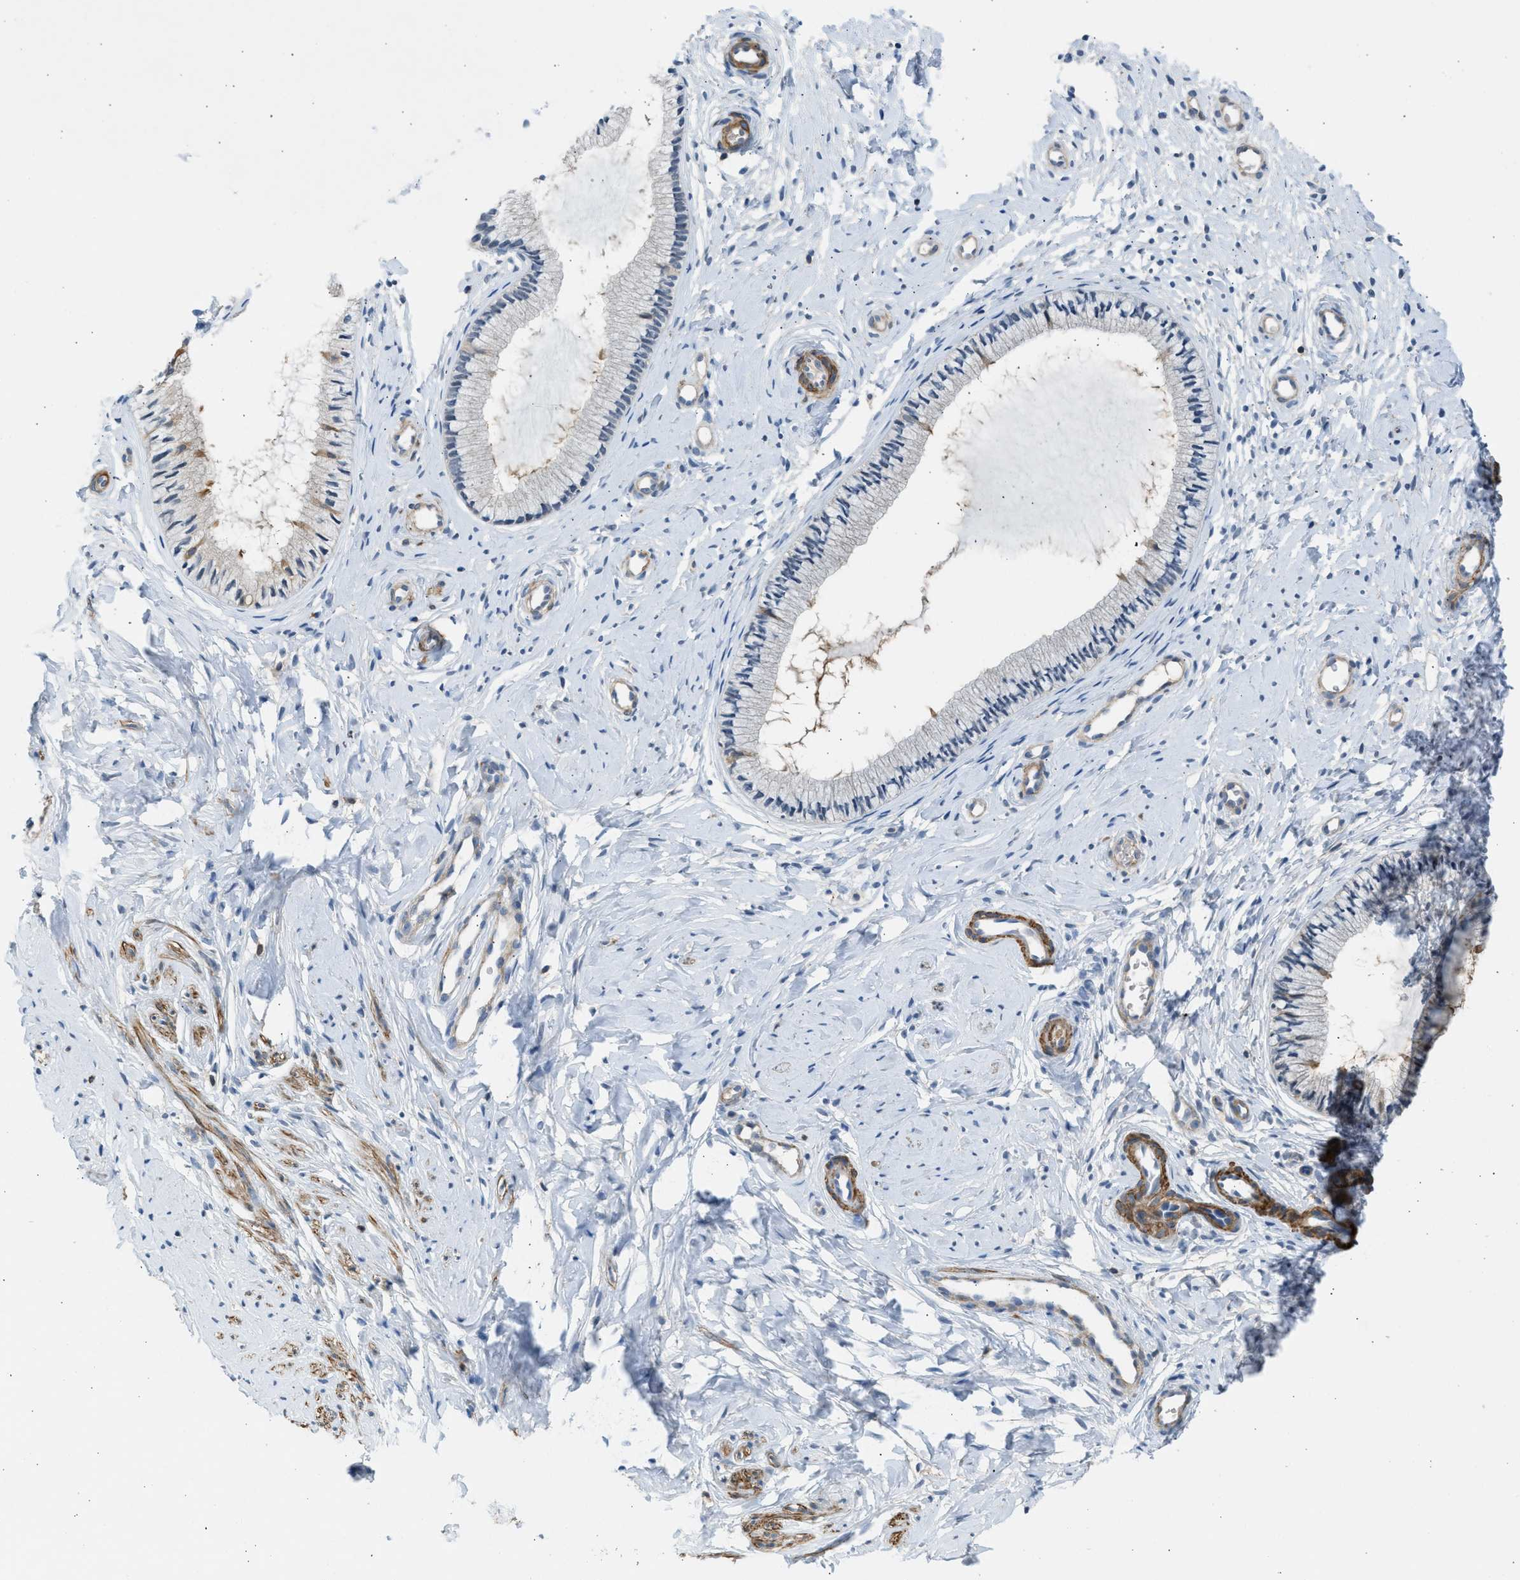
{"staining": {"intensity": "negative", "quantity": "none", "location": "none"}, "tissue": "cervix", "cell_type": "Glandular cells", "image_type": "normal", "snomed": [{"axis": "morphology", "description": "Normal tissue, NOS"}, {"axis": "topography", "description": "Cervix"}], "caption": "Immunohistochemistry (IHC) micrograph of benign human cervix stained for a protein (brown), which exhibits no positivity in glandular cells. Brightfield microscopy of IHC stained with DAB (brown) and hematoxylin (blue), captured at high magnification.", "gene": "PCNX3", "patient": {"sex": "female", "age": 46}}